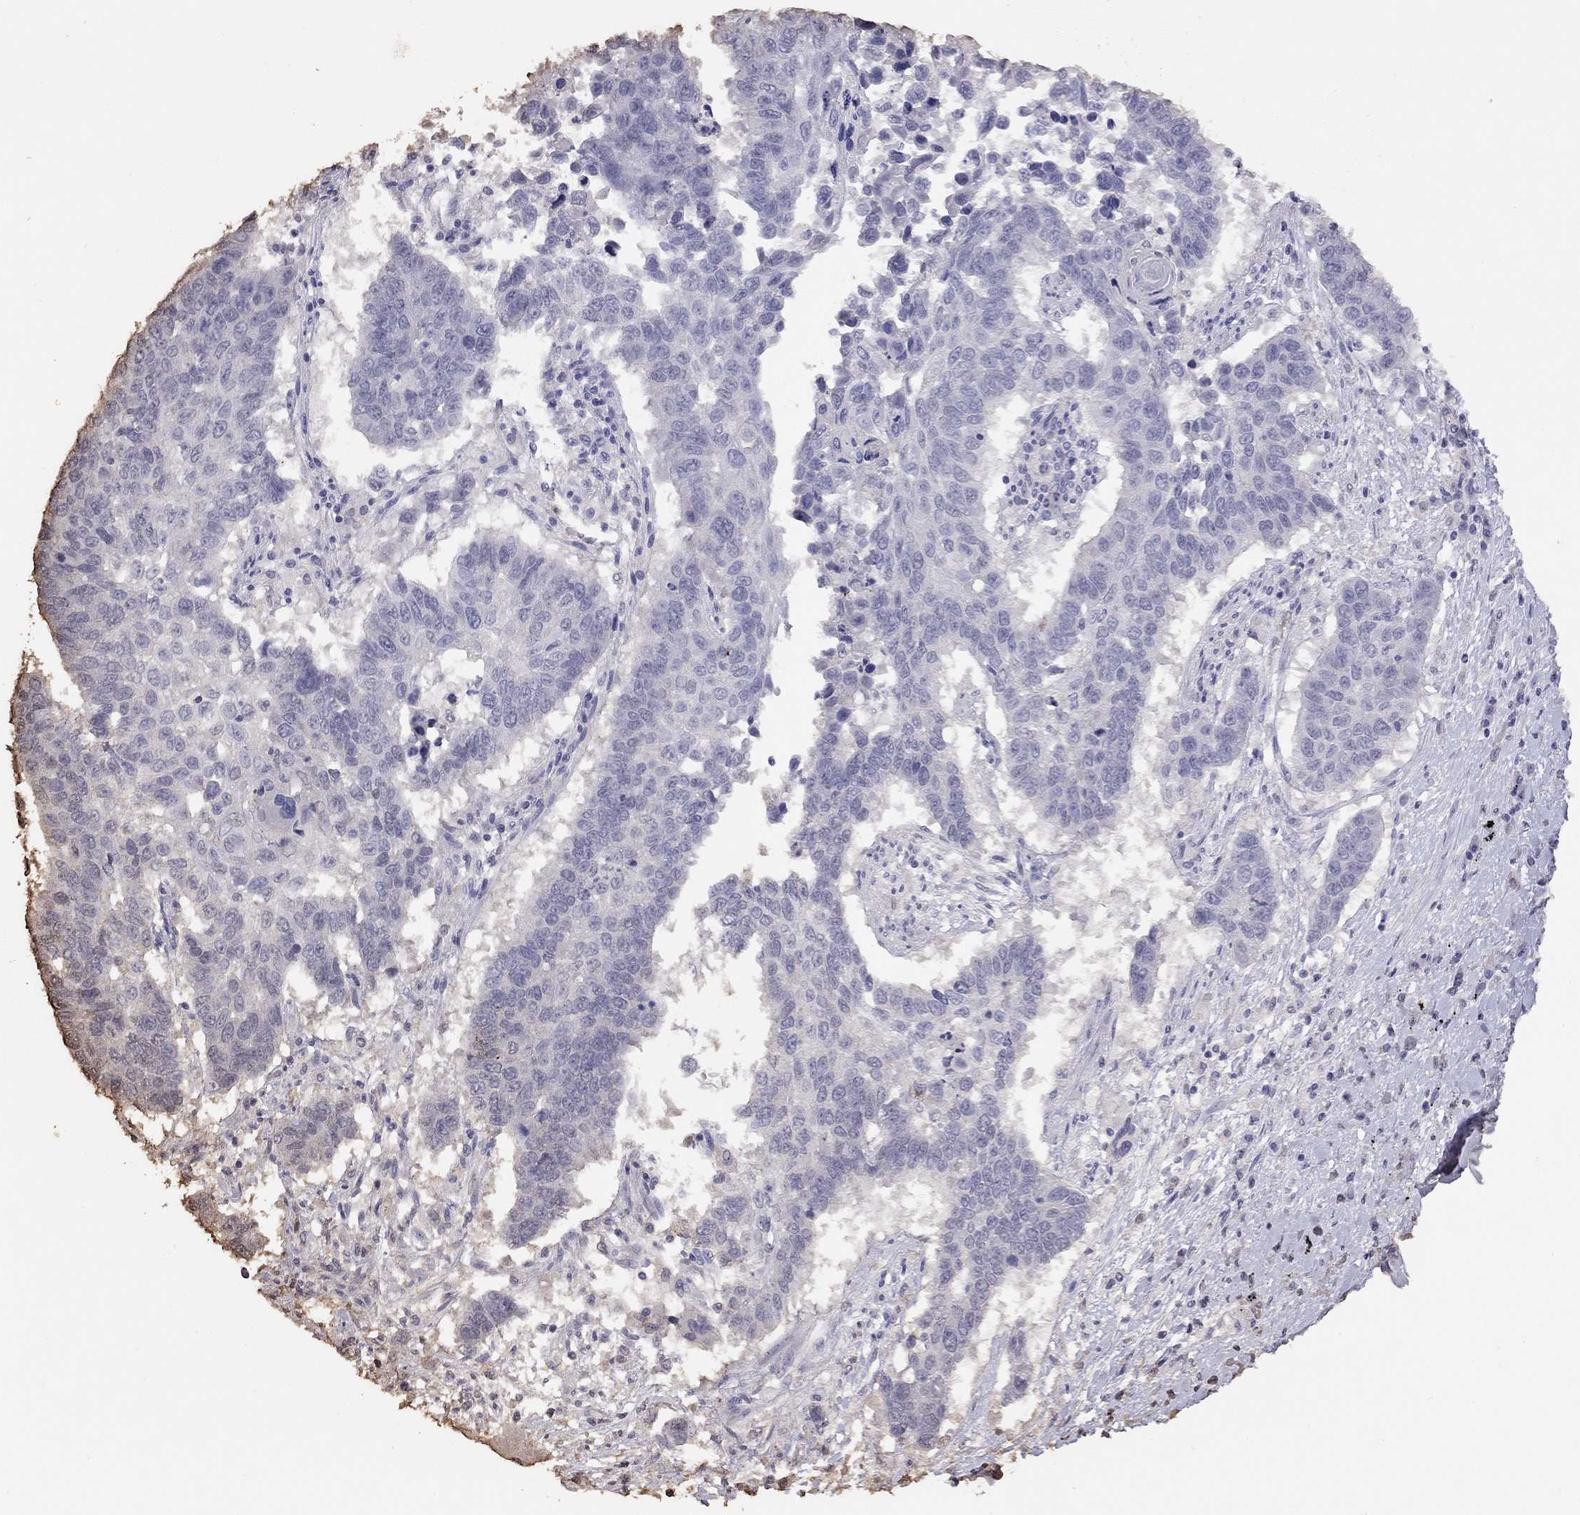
{"staining": {"intensity": "negative", "quantity": "none", "location": "none"}, "tissue": "lung cancer", "cell_type": "Tumor cells", "image_type": "cancer", "snomed": [{"axis": "morphology", "description": "Squamous cell carcinoma, NOS"}, {"axis": "topography", "description": "Lung"}], "caption": "This is an immunohistochemistry image of lung cancer. There is no positivity in tumor cells.", "gene": "SUN3", "patient": {"sex": "male", "age": 73}}